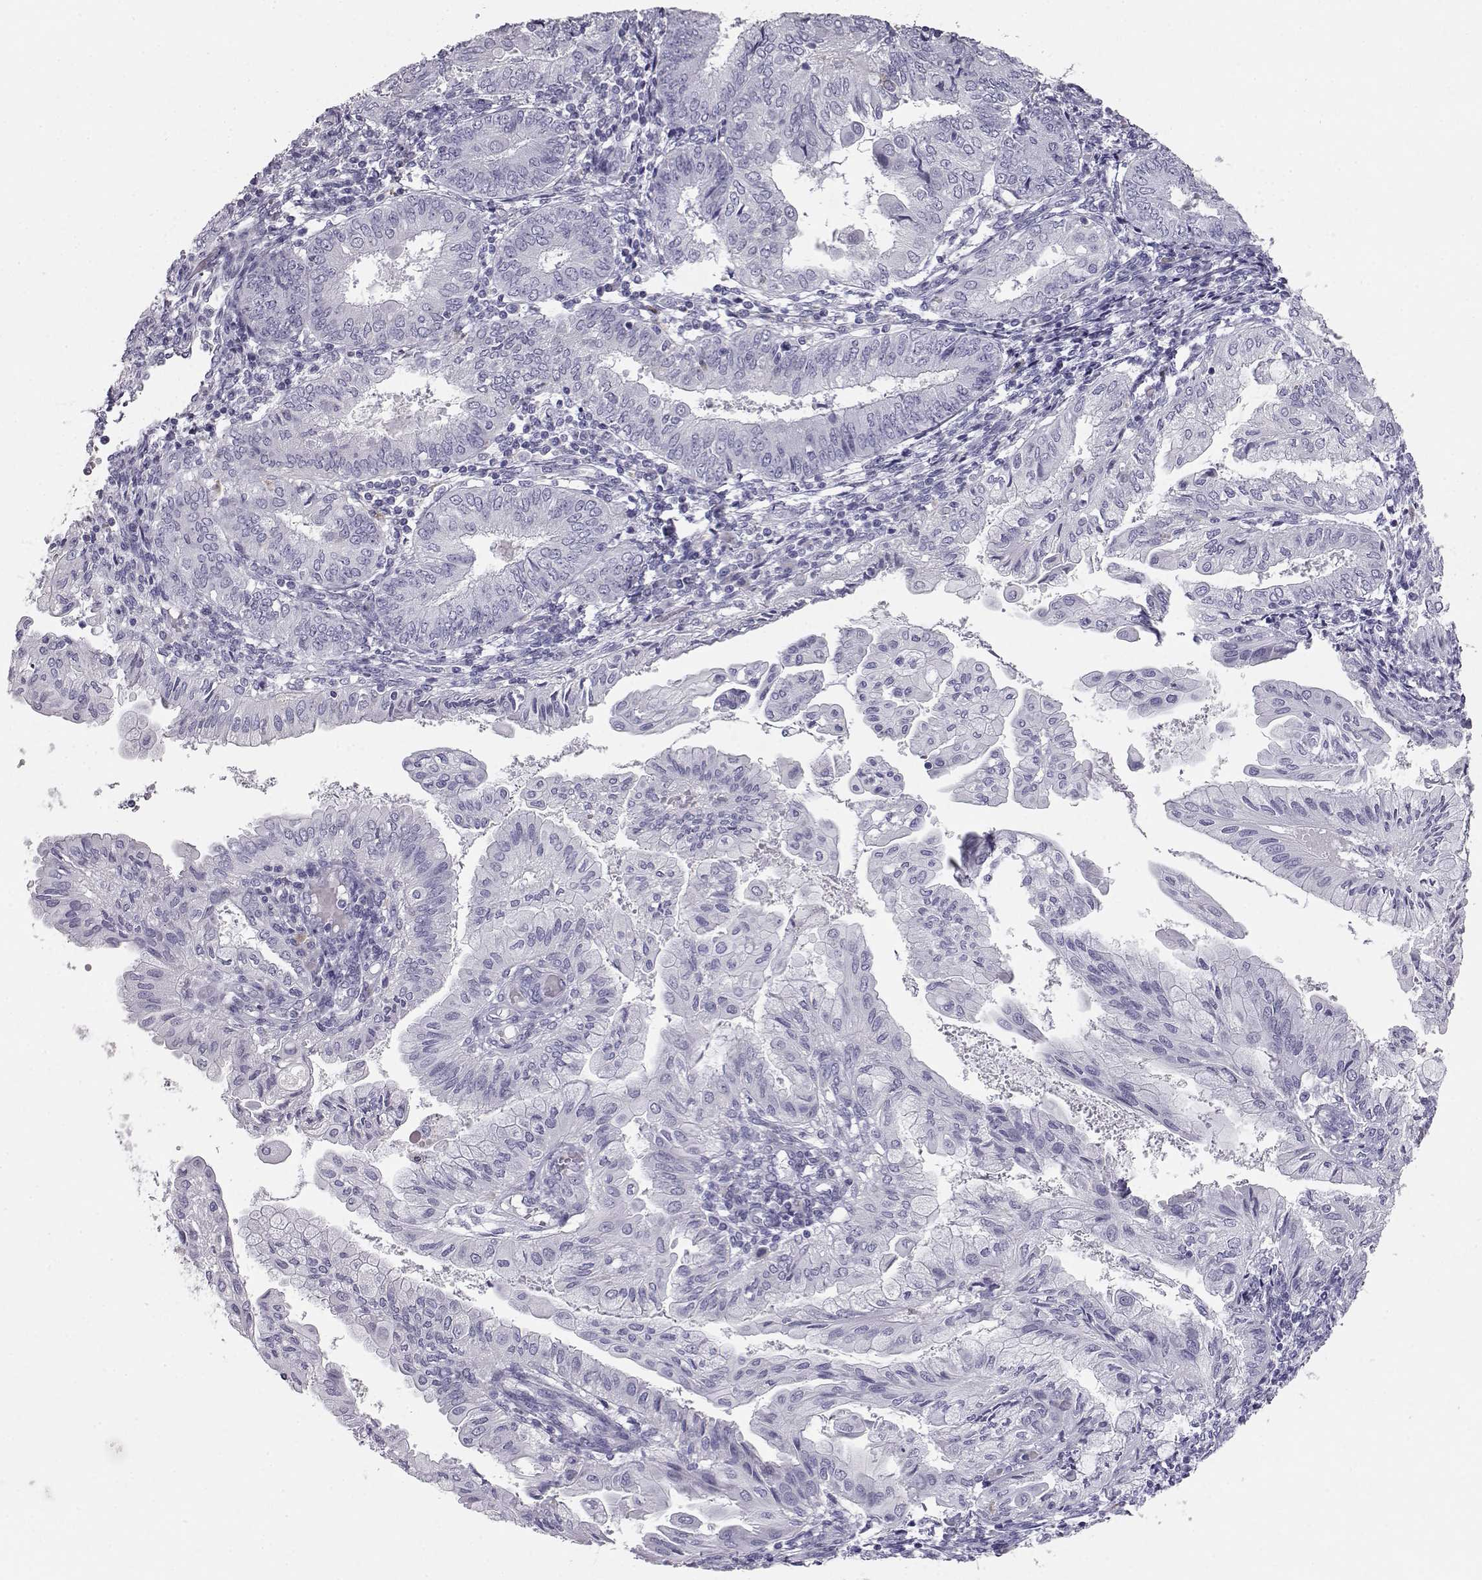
{"staining": {"intensity": "negative", "quantity": "none", "location": "none"}, "tissue": "endometrial cancer", "cell_type": "Tumor cells", "image_type": "cancer", "snomed": [{"axis": "morphology", "description": "Adenocarcinoma, NOS"}, {"axis": "topography", "description": "Endometrium"}], "caption": "Human endometrial adenocarcinoma stained for a protein using immunohistochemistry exhibits no positivity in tumor cells.", "gene": "ITLN2", "patient": {"sex": "female", "age": 68}}